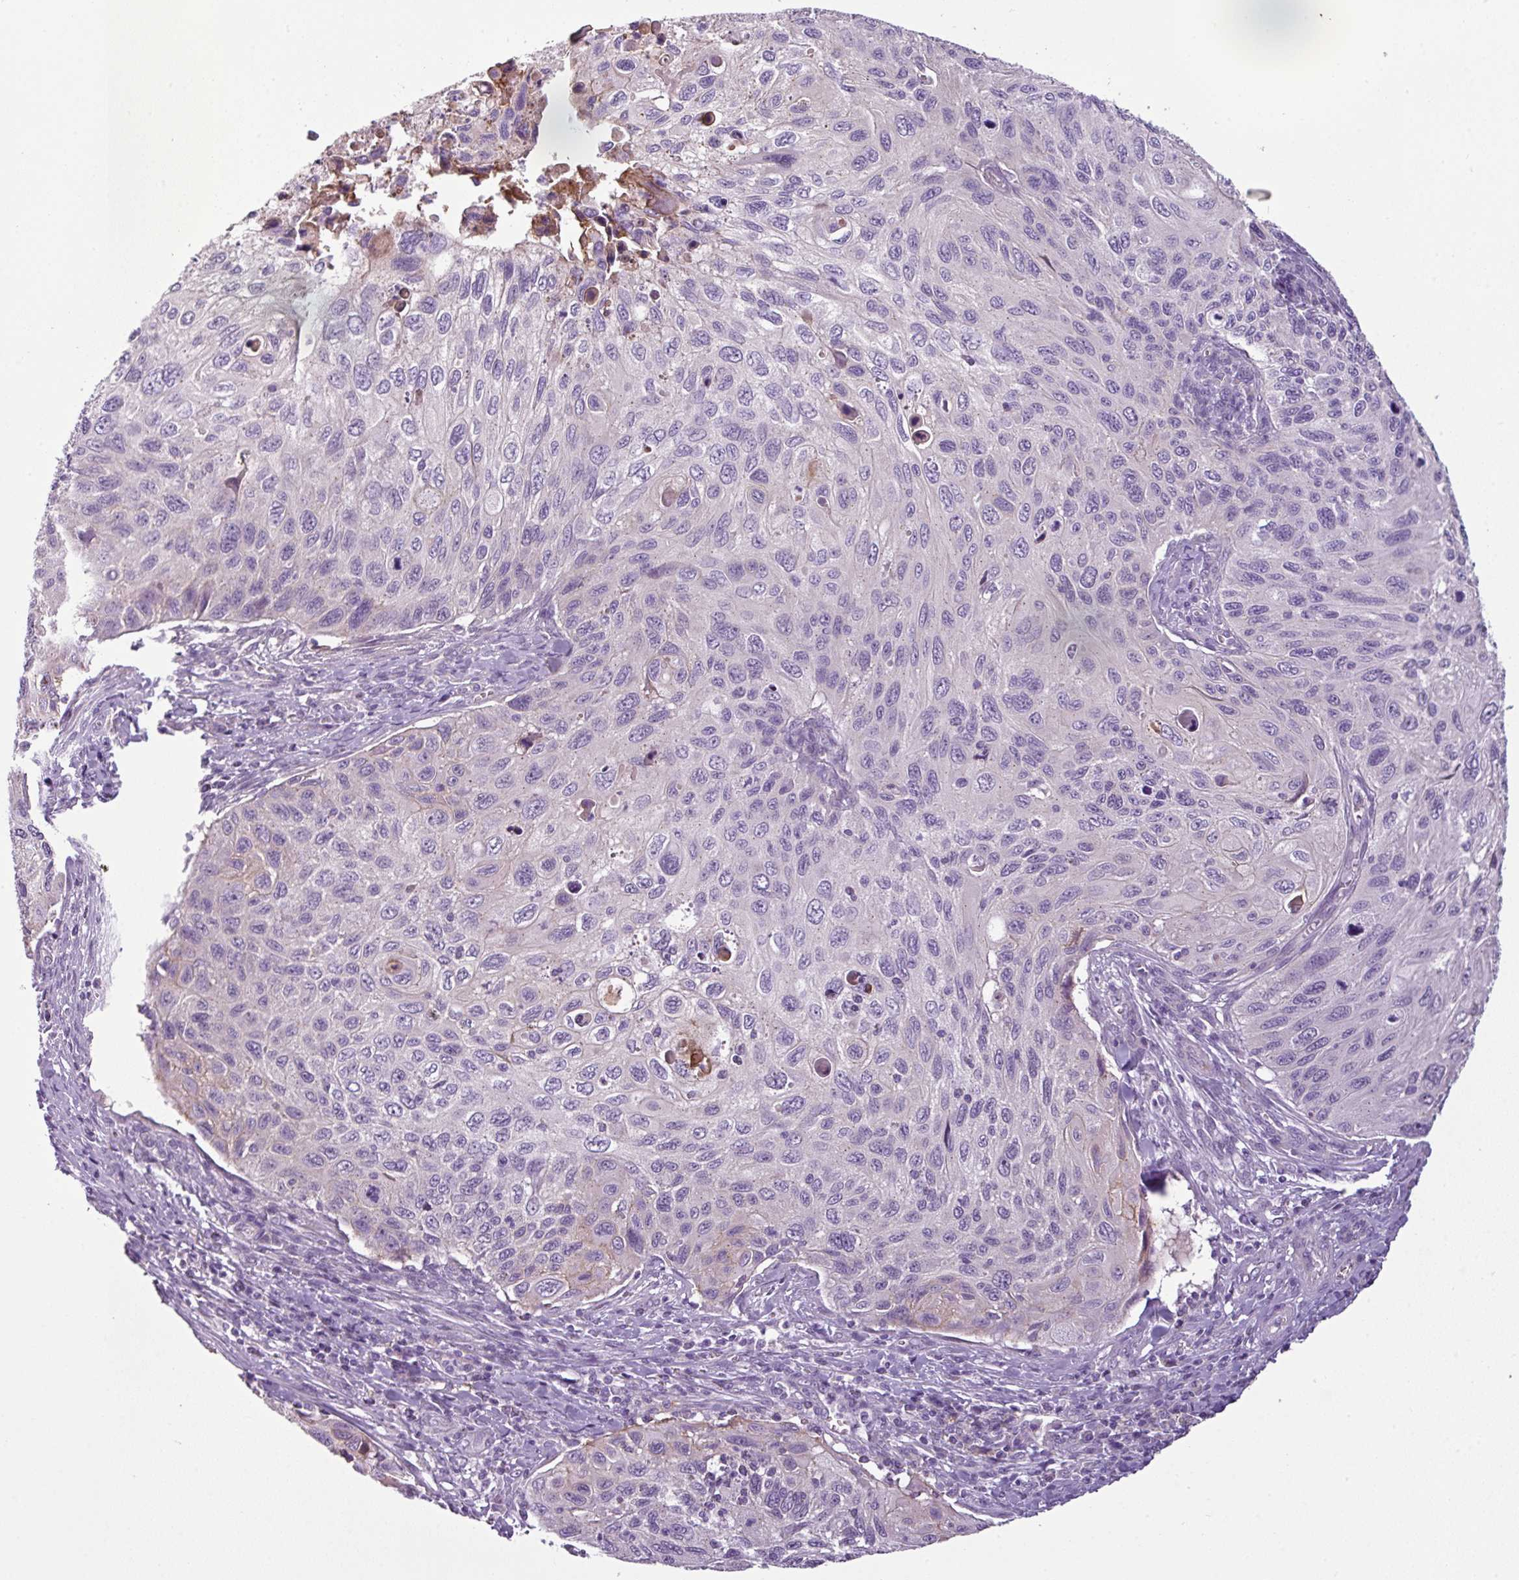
{"staining": {"intensity": "weak", "quantity": "<25%", "location": "cytoplasmic/membranous"}, "tissue": "cervical cancer", "cell_type": "Tumor cells", "image_type": "cancer", "snomed": [{"axis": "morphology", "description": "Squamous cell carcinoma, NOS"}, {"axis": "topography", "description": "Cervix"}], "caption": "High power microscopy micrograph of an IHC image of squamous cell carcinoma (cervical), revealing no significant staining in tumor cells.", "gene": "TMEM178B", "patient": {"sex": "female", "age": 70}}